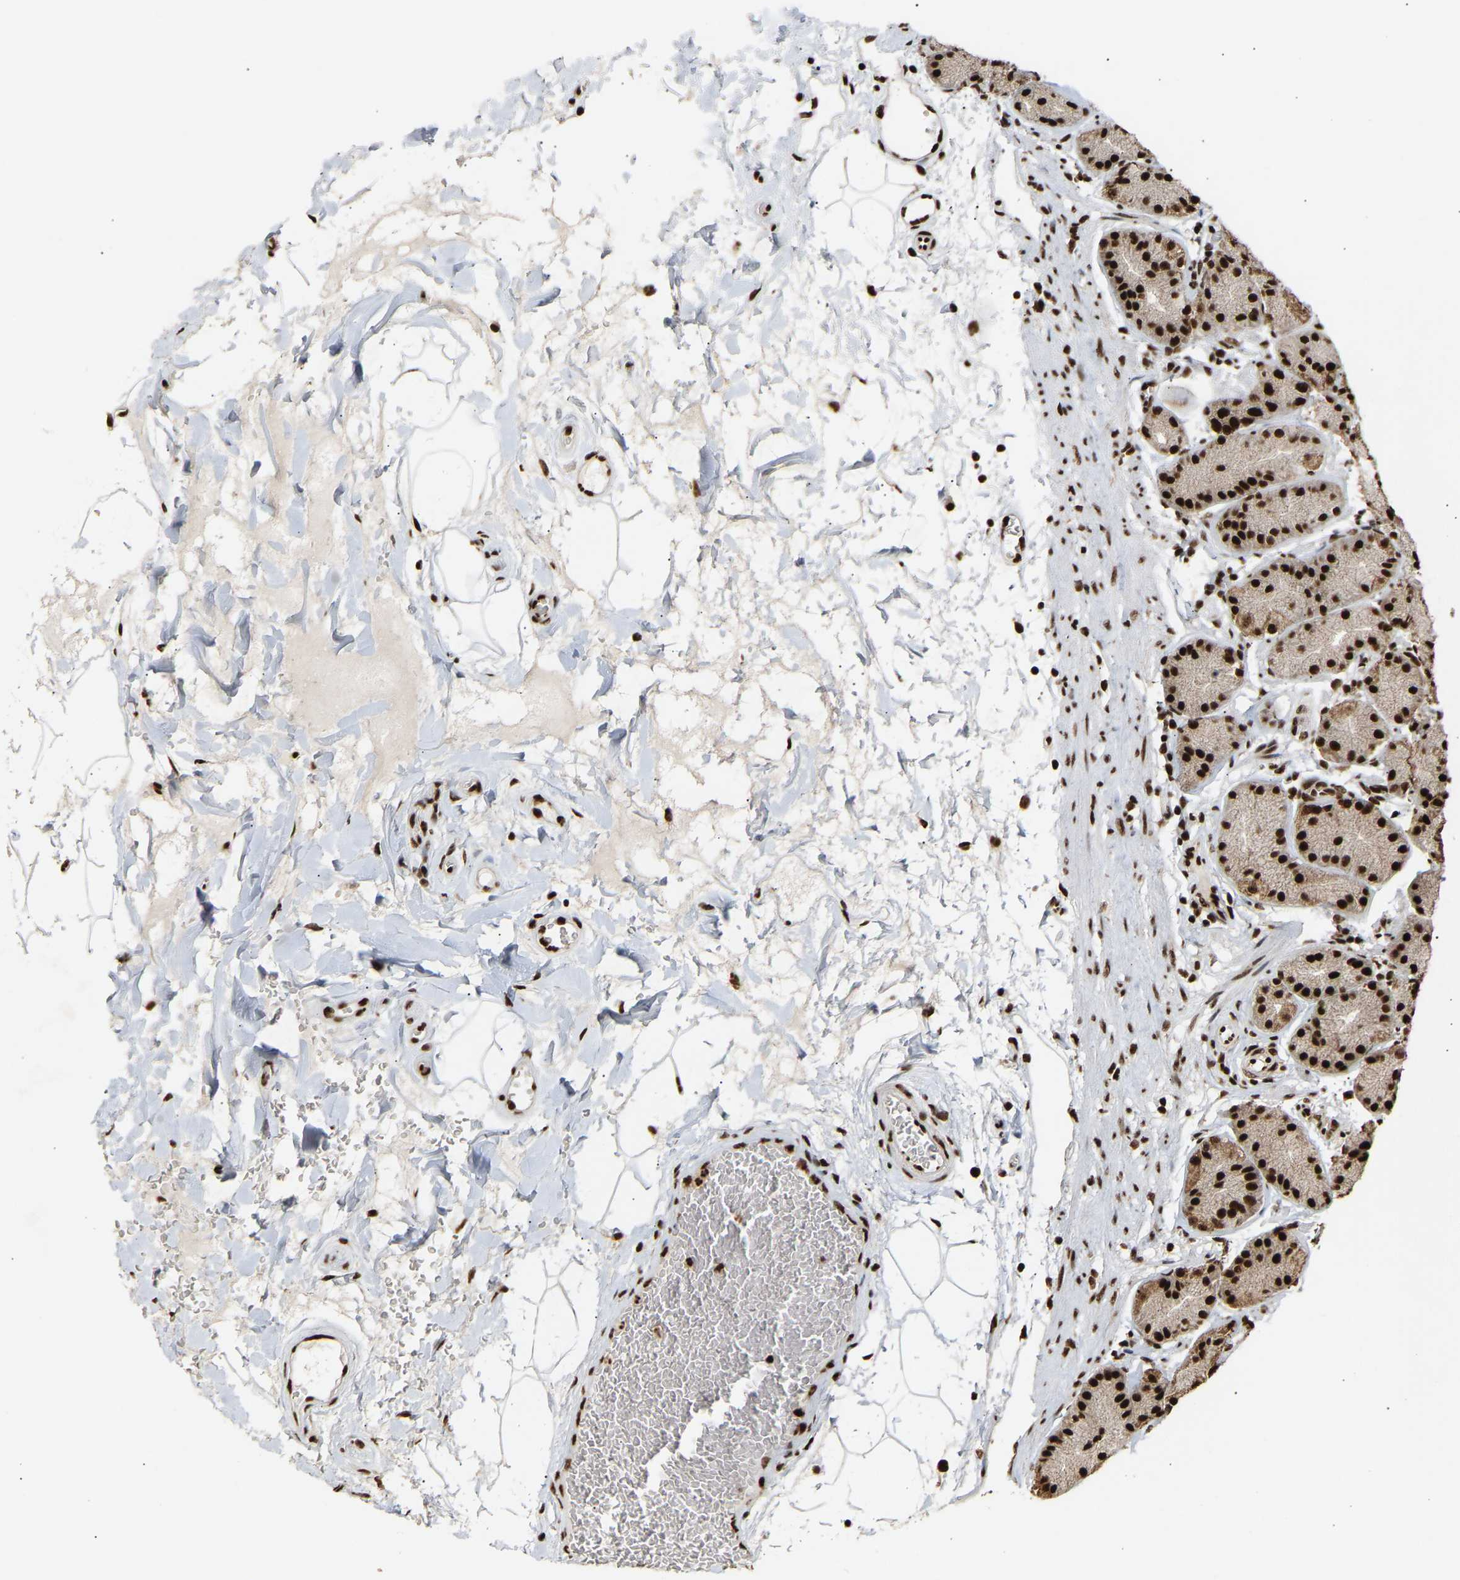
{"staining": {"intensity": "strong", "quantity": ">75%", "location": "cytoplasmic/membranous,nuclear"}, "tissue": "stomach", "cell_type": "Glandular cells", "image_type": "normal", "snomed": [{"axis": "morphology", "description": "Normal tissue, NOS"}, {"axis": "topography", "description": "Stomach"}], "caption": "Stomach stained with DAB (3,3'-diaminobenzidine) immunohistochemistry demonstrates high levels of strong cytoplasmic/membranous,nuclear staining in approximately >75% of glandular cells. (DAB (3,3'-diaminobenzidine) IHC, brown staining for protein, blue staining for nuclei).", "gene": "ALYREF", "patient": {"sex": "male", "age": 42}}